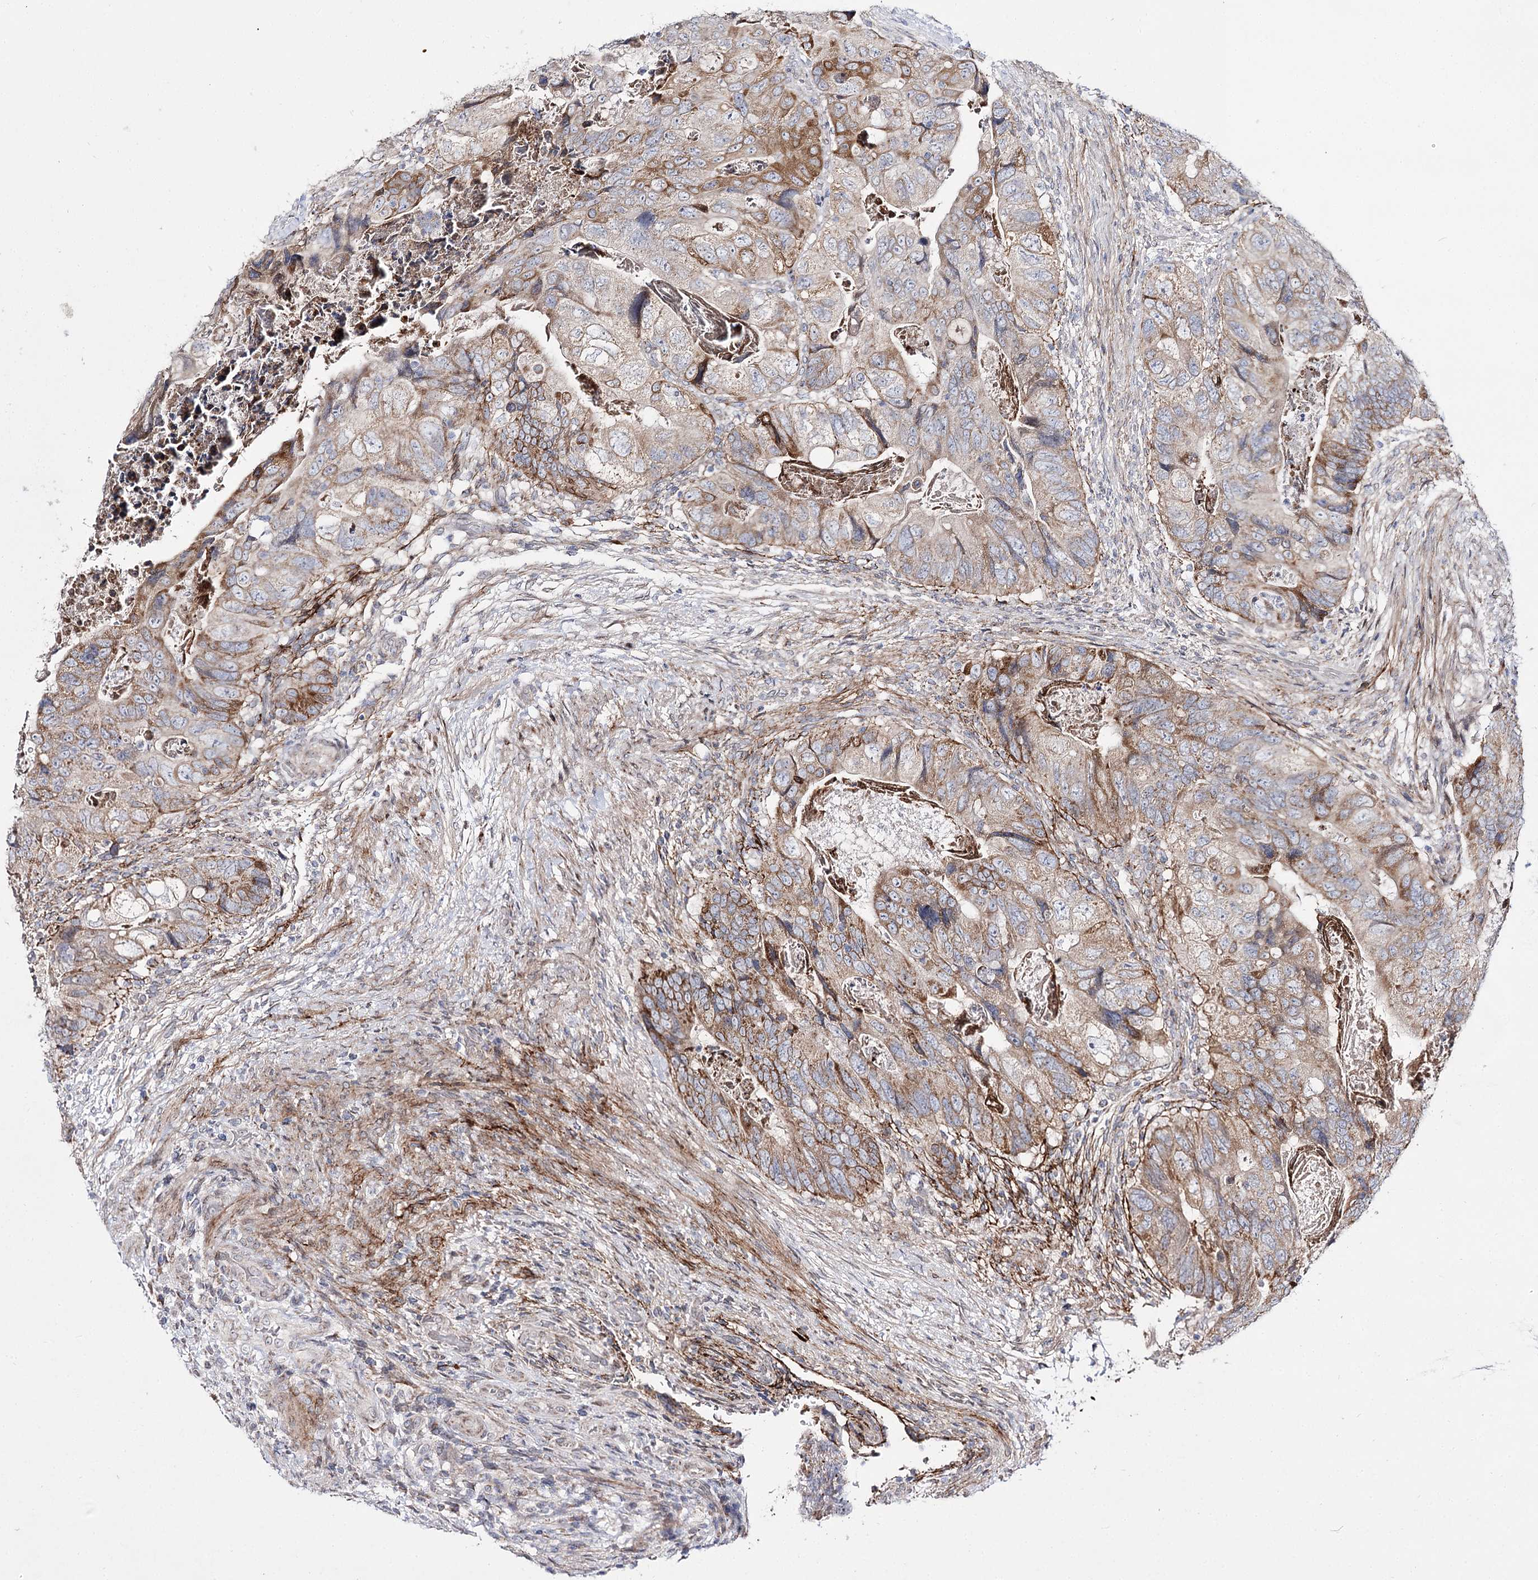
{"staining": {"intensity": "moderate", "quantity": "25%-75%", "location": "cytoplasmic/membranous"}, "tissue": "colorectal cancer", "cell_type": "Tumor cells", "image_type": "cancer", "snomed": [{"axis": "morphology", "description": "Adenocarcinoma, NOS"}, {"axis": "topography", "description": "Rectum"}], "caption": "Colorectal cancer stained with immunohistochemistry shows moderate cytoplasmic/membranous expression in about 25%-75% of tumor cells.", "gene": "C11orf80", "patient": {"sex": "male", "age": 63}}